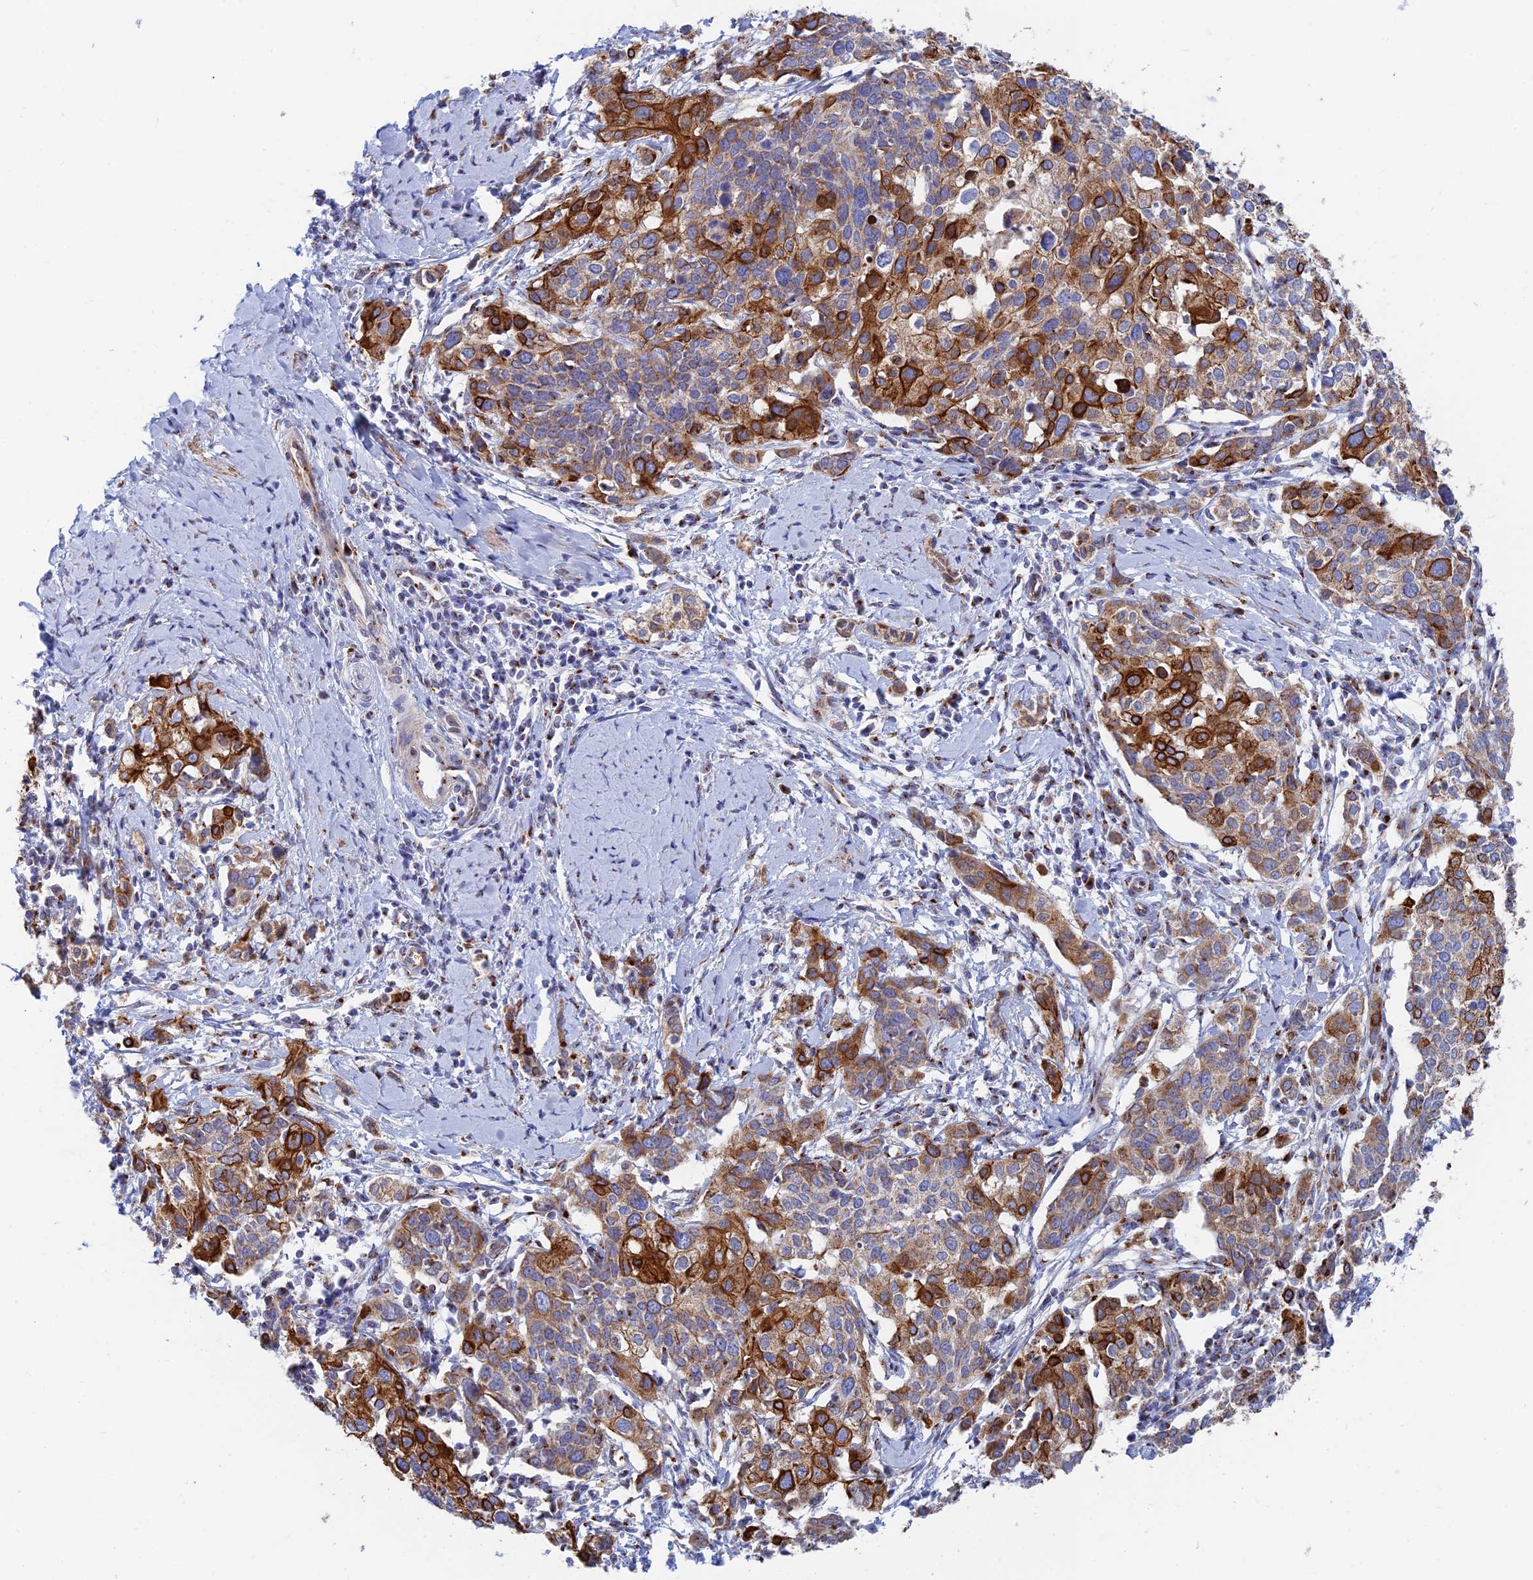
{"staining": {"intensity": "strong", "quantity": ">75%", "location": "cytoplasmic/membranous"}, "tissue": "cervical cancer", "cell_type": "Tumor cells", "image_type": "cancer", "snomed": [{"axis": "morphology", "description": "Squamous cell carcinoma, NOS"}, {"axis": "topography", "description": "Cervix"}], "caption": "This image displays IHC staining of human squamous cell carcinoma (cervical), with high strong cytoplasmic/membranous positivity in about >75% of tumor cells.", "gene": "HS2ST1", "patient": {"sex": "female", "age": 44}}